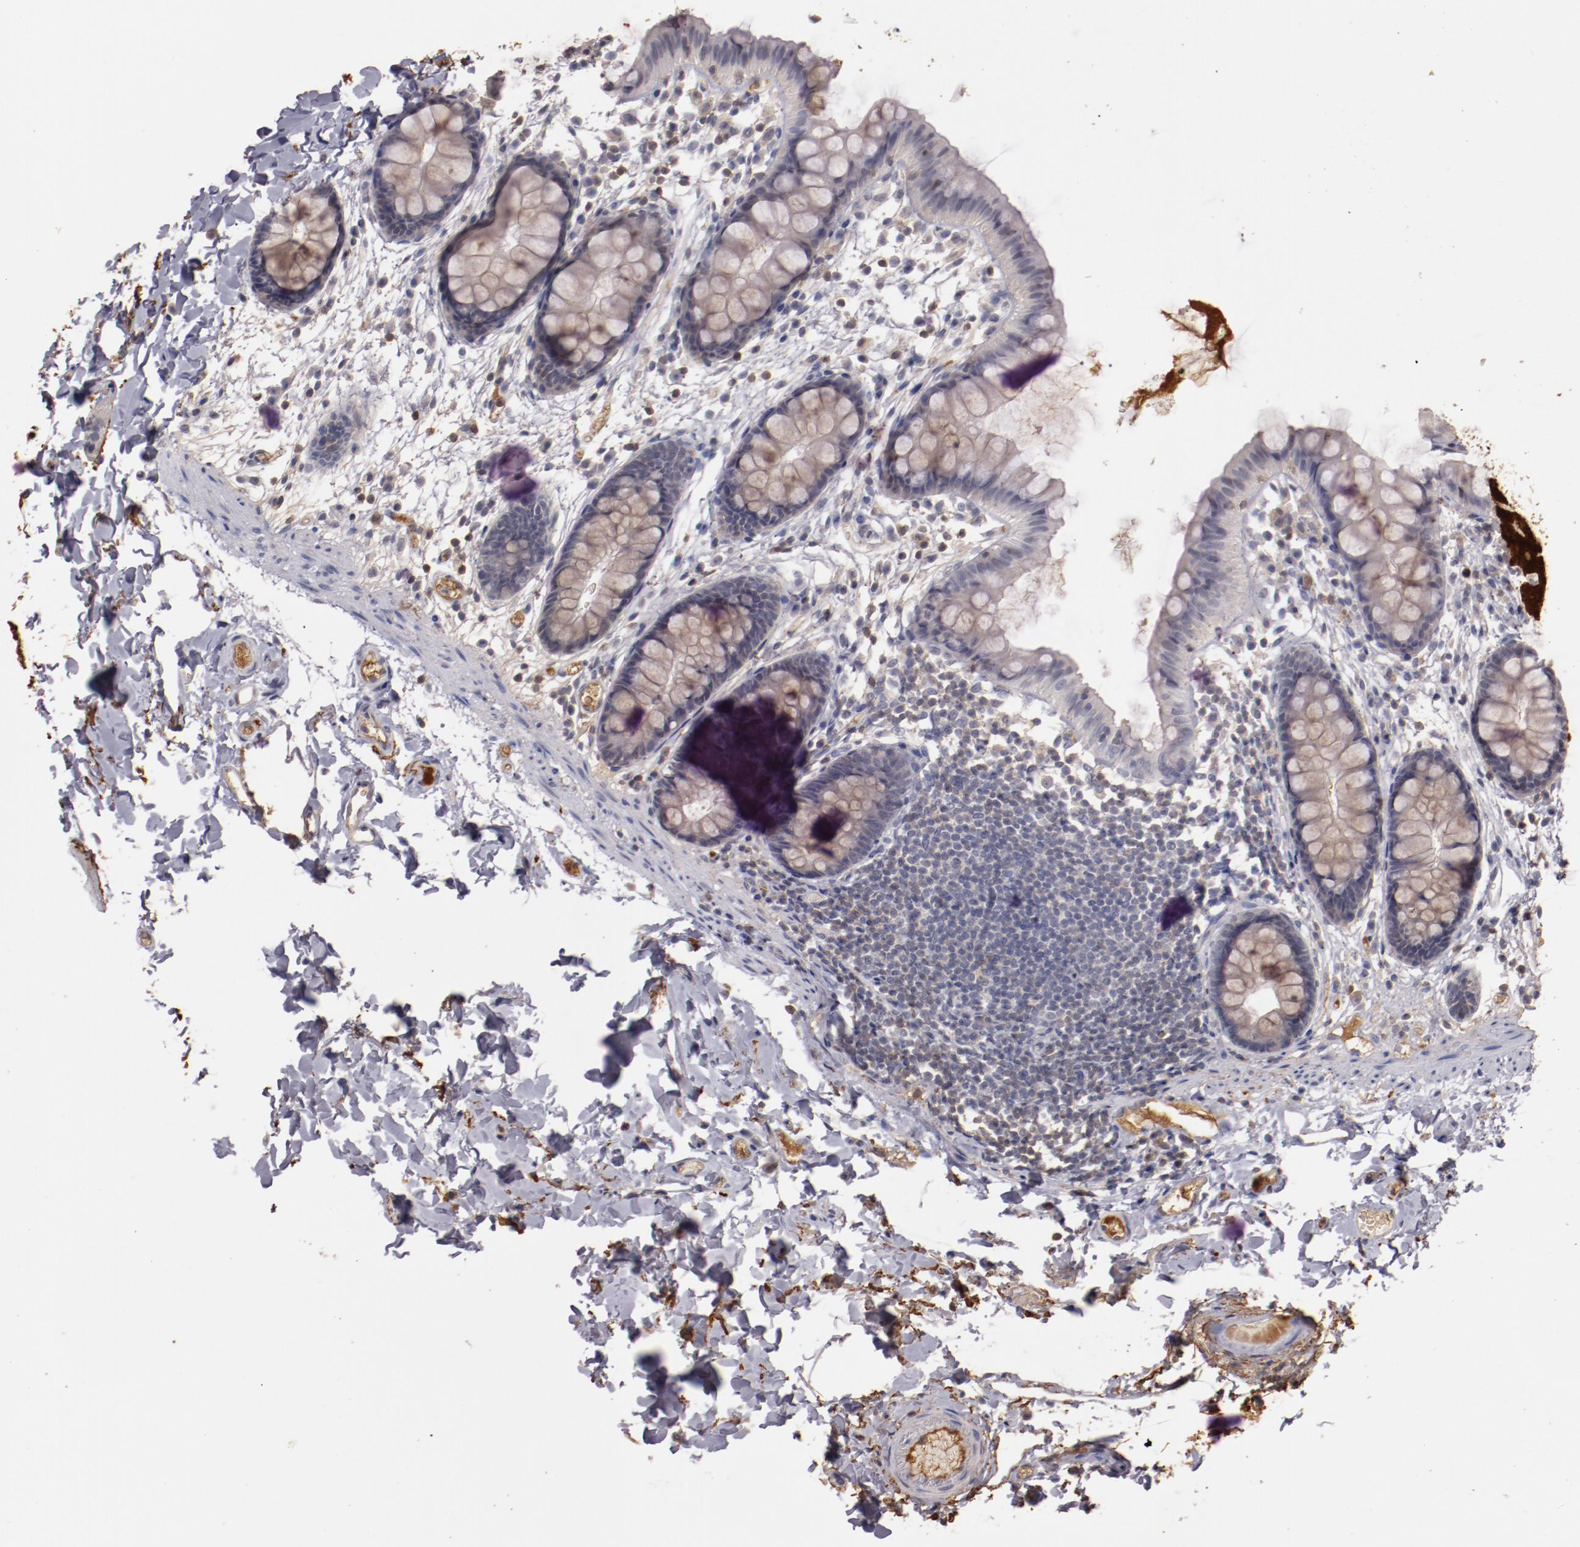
{"staining": {"intensity": "negative", "quantity": "none", "location": "none"}, "tissue": "colon", "cell_type": "Endothelial cells", "image_type": "normal", "snomed": [{"axis": "morphology", "description": "Normal tissue, NOS"}, {"axis": "topography", "description": "Smooth muscle"}, {"axis": "topography", "description": "Colon"}], "caption": "Immunohistochemical staining of benign colon displays no significant staining in endothelial cells.", "gene": "MBL2", "patient": {"sex": "male", "age": 67}}